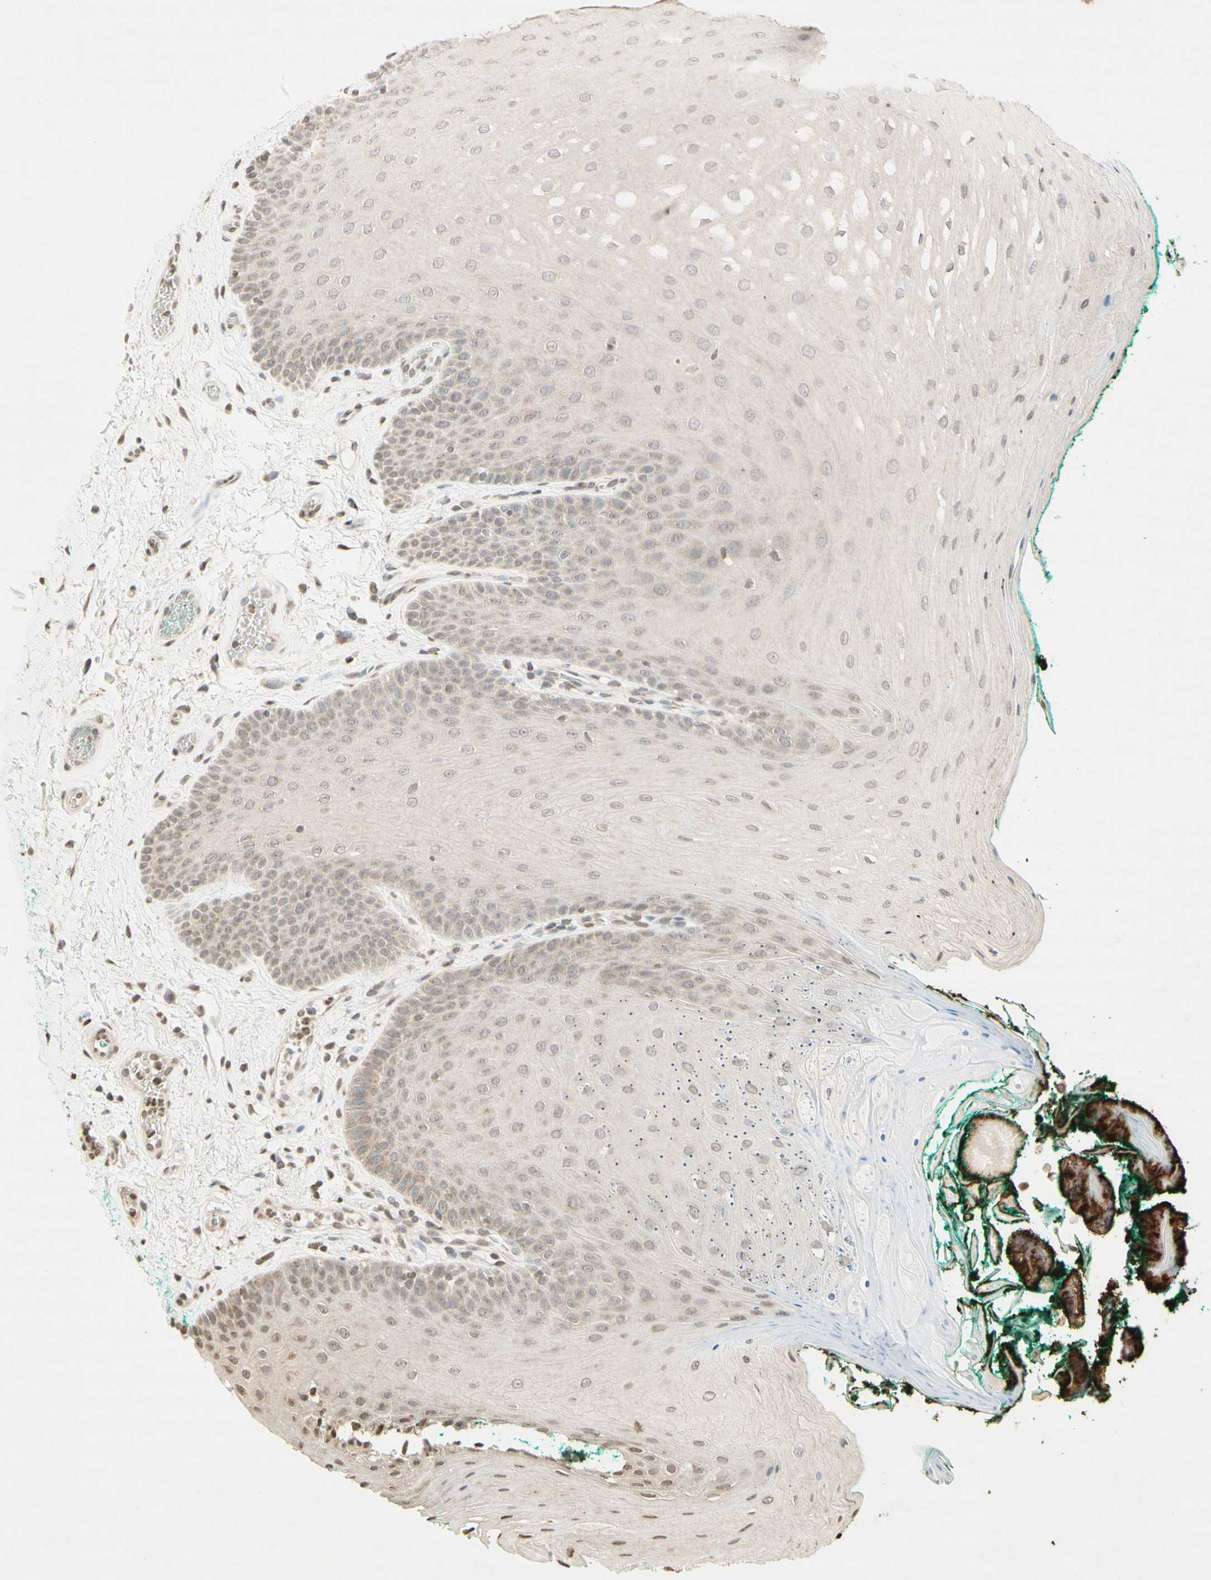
{"staining": {"intensity": "weak", "quantity": "25%-75%", "location": "cytoplasmic/membranous"}, "tissue": "oral mucosa", "cell_type": "Squamous epithelial cells", "image_type": "normal", "snomed": [{"axis": "morphology", "description": "Normal tissue, NOS"}, {"axis": "topography", "description": "Skeletal muscle"}, {"axis": "topography", "description": "Oral tissue"}], "caption": "This photomicrograph exhibits unremarkable oral mucosa stained with IHC to label a protein in brown. The cytoplasmic/membranous of squamous epithelial cells show weak positivity for the protein. Nuclei are counter-stained blue.", "gene": "CCNI", "patient": {"sex": "male", "age": 58}}